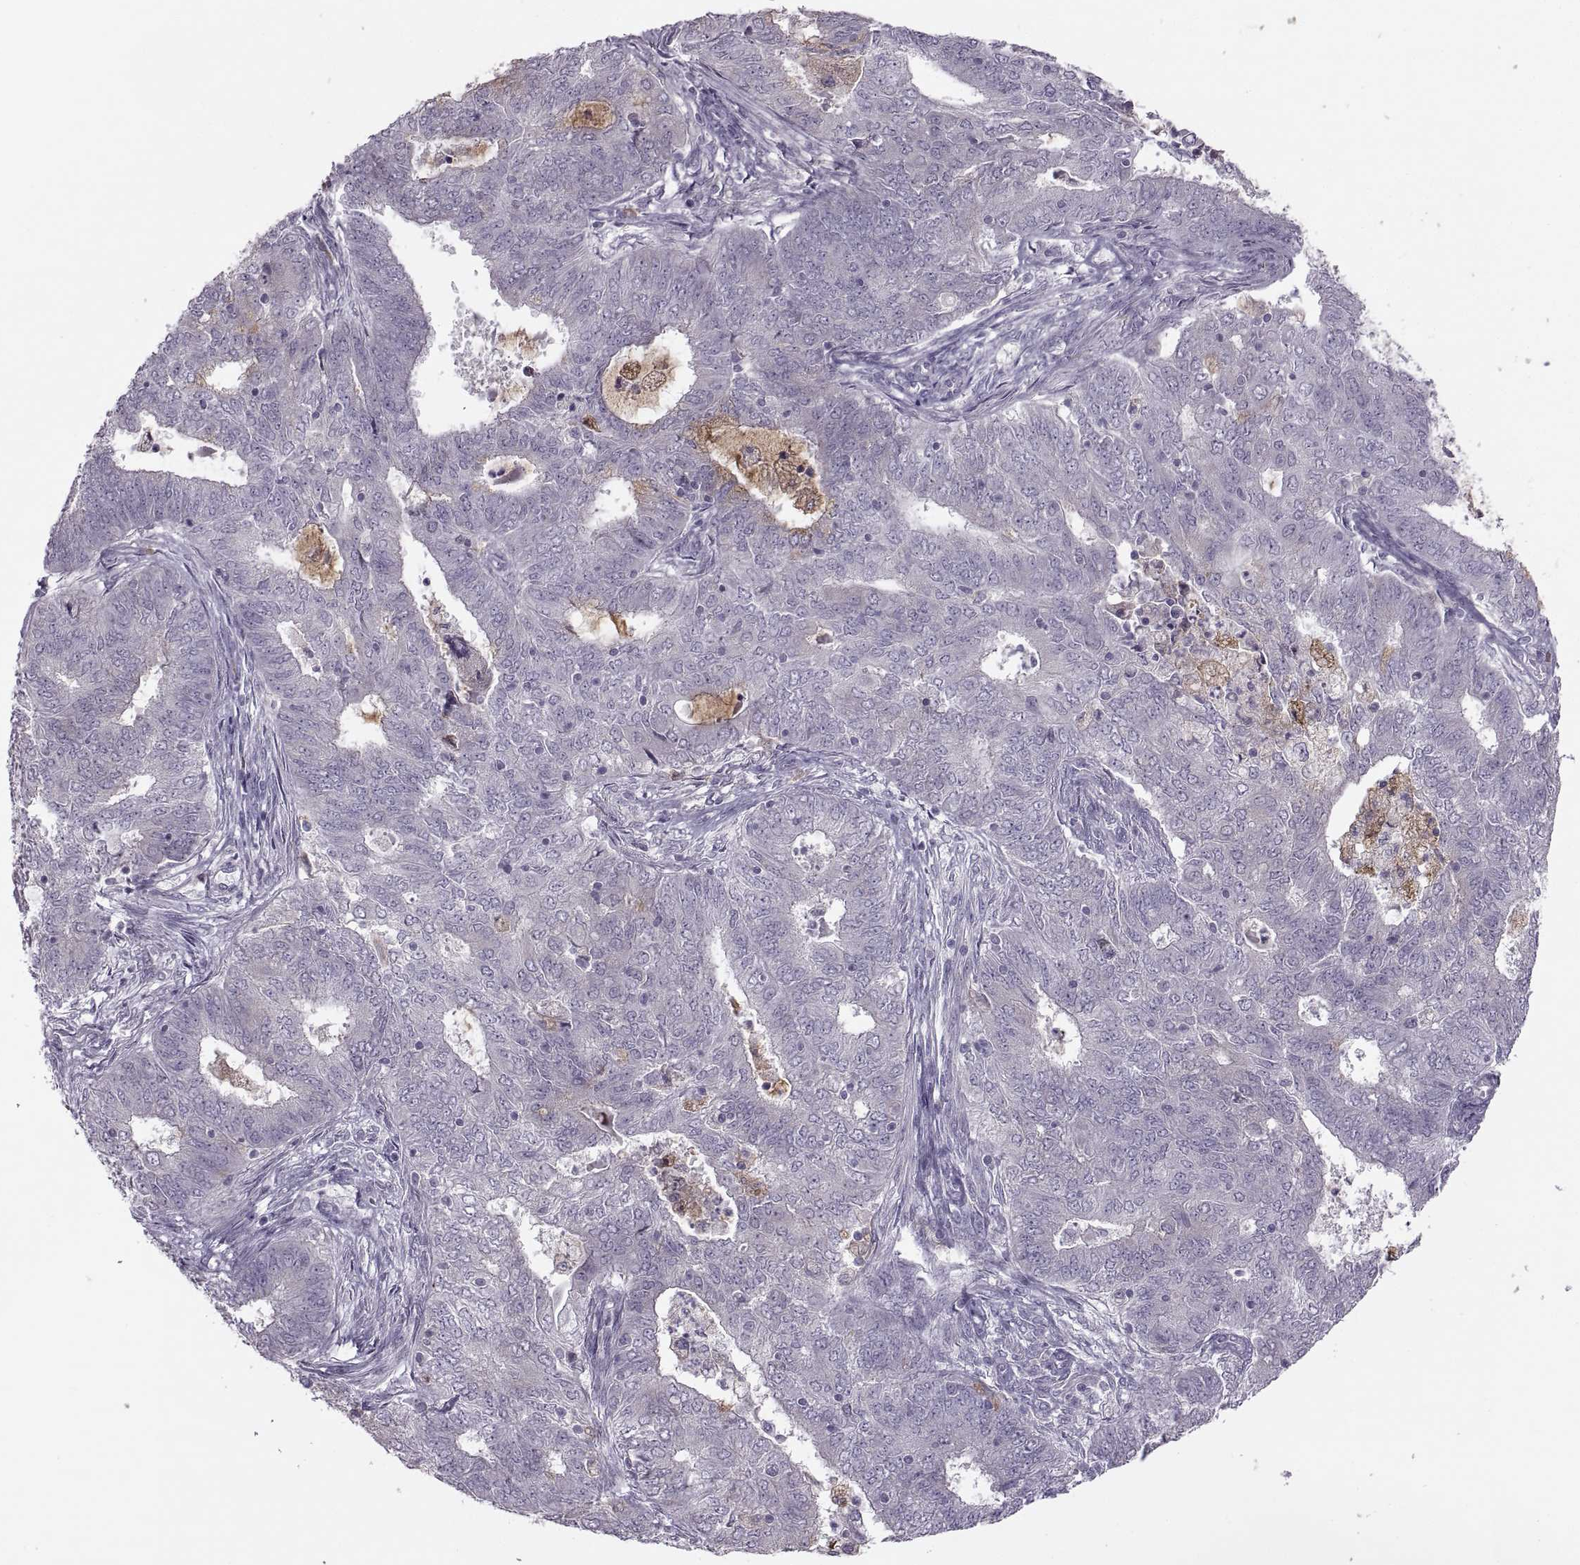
{"staining": {"intensity": "moderate", "quantity": "<25%", "location": "cytoplasmic/membranous"}, "tissue": "endometrial cancer", "cell_type": "Tumor cells", "image_type": "cancer", "snomed": [{"axis": "morphology", "description": "Adenocarcinoma, NOS"}, {"axis": "topography", "description": "Endometrium"}], "caption": "Immunohistochemical staining of adenocarcinoma (endometrial) reveals low levels of moderate cytoplasmic/membranous expression in about <25% of tumor cells. (Stains: DAB in brown, nuclei in blue, Microscopy: brightfield microscopy at high magnification).", "gene": "H2AP", "patient": {"sex": "female", "age": 62}}